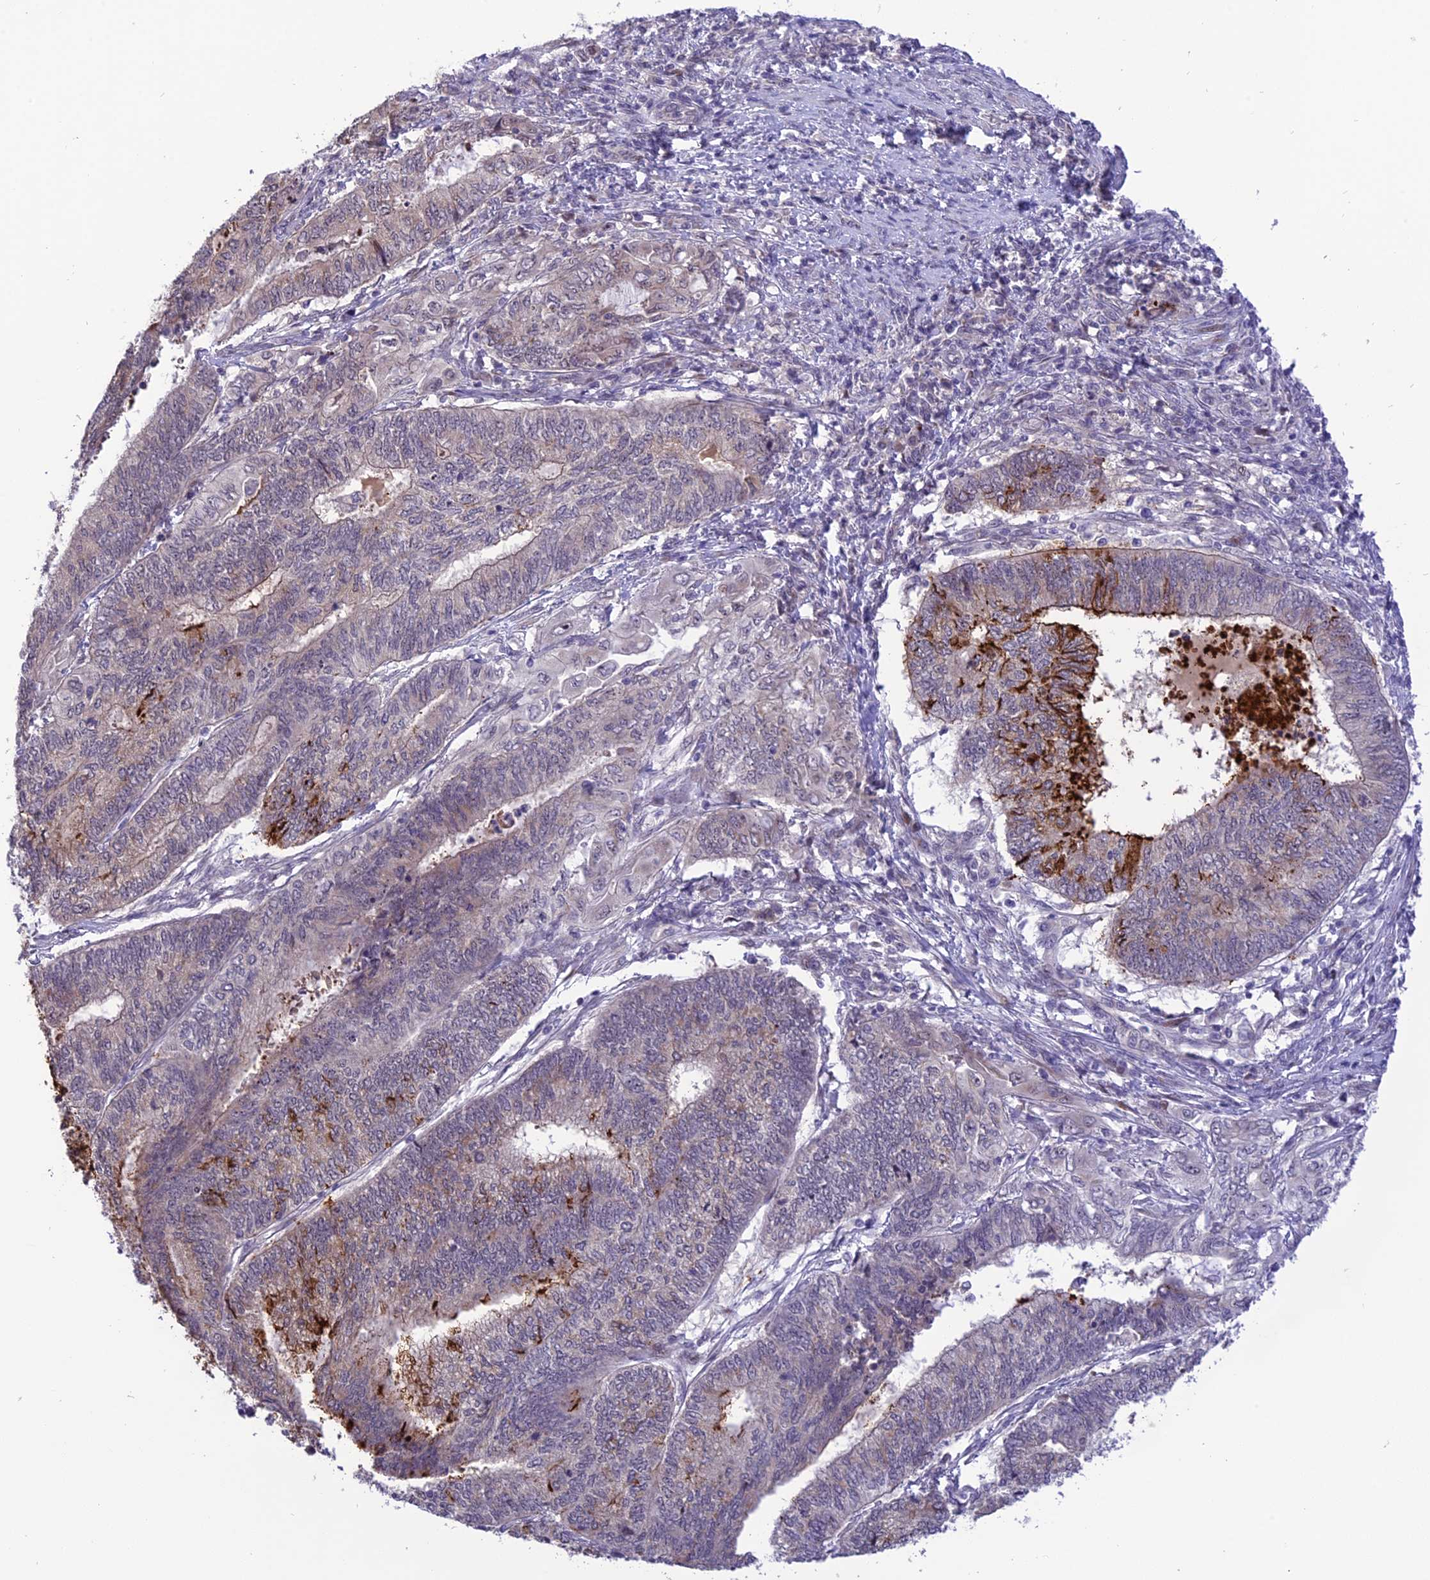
{"staining": {"intensity": "strong", "quantity": "<25%", "location": "cytoplasmic/membranous"}, "tissue": "endometrial cancer", "cell_type": "Tumor cells", "image_type": "cancer", "snomed": [{"axis": "morphology", "description": "Adenocarcinoma, NOS"}, {"axis": "topography", "description": "Uterus"}, {"axis": "topography", "description": "Endometrium"}], "caption": "Endometrial adenocarcinoma stained with a protein marker demonstrates strong staining in tumor cells.", "gene": "ZNF837", "patient": {"sex": "female", "age": 70}}